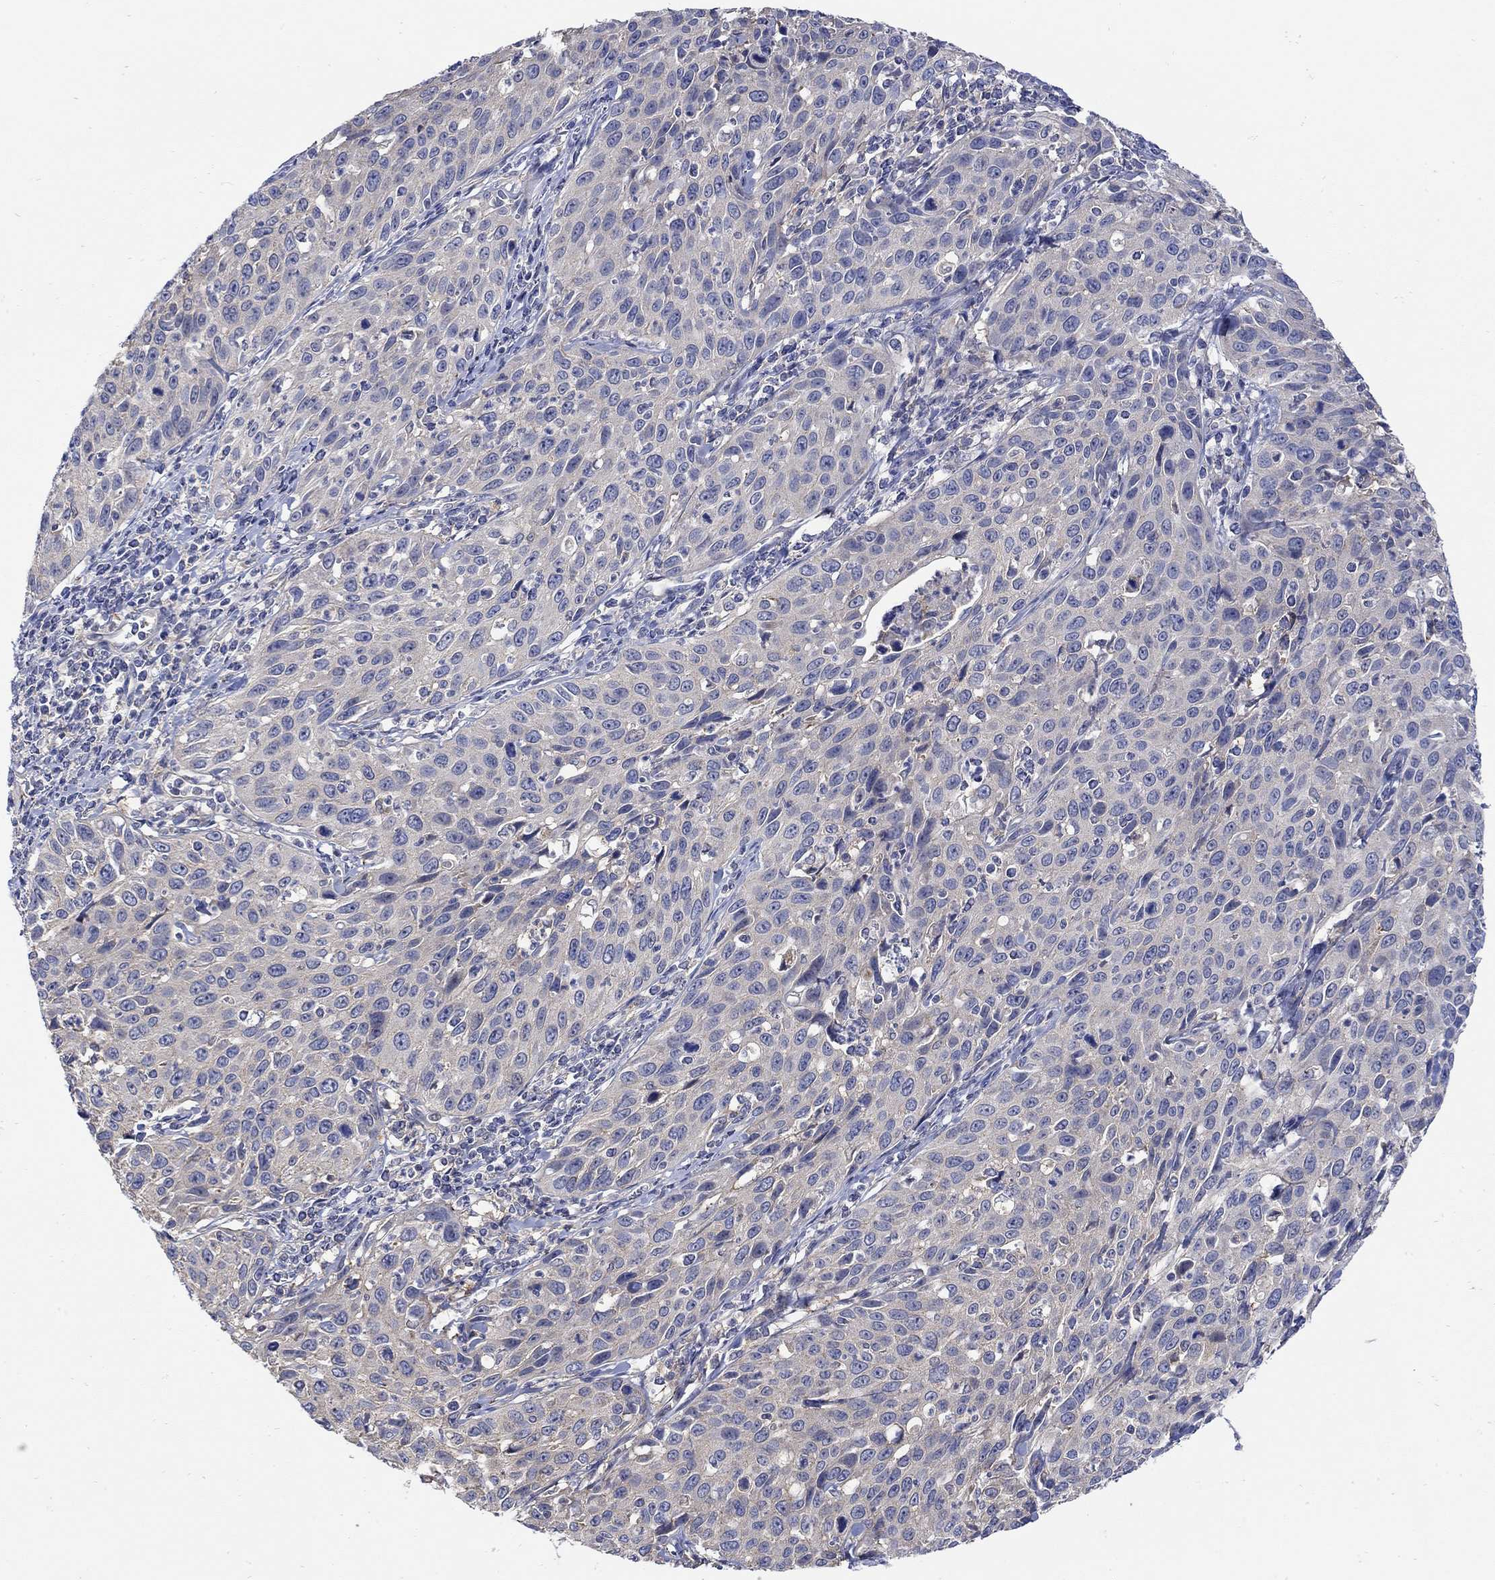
{"staining": {"intensity": "negative", "quantity": "none", "location": "none"}, "tissue": "cervical cancer", "cell_type": "Tumor cells", "image_type": "cancer", "snomed": [{"axis": "morphology", "description": "Squamous cell carcinoma, NOS"}, {"axis": "topography", "description": "Cervix"}], "caption": "Tumor cells show no significant expression in squamous cell carcinoma (cervical). (Stains: DAB (3,3'-diaminobenzidine) immunohistochemistry (IHC) with hematoxylin counter stain, Microscopy: brightfield microscopy at high magnification).", "gene": "TEKT3", "patient": {"sex": "female", "age": 26}}